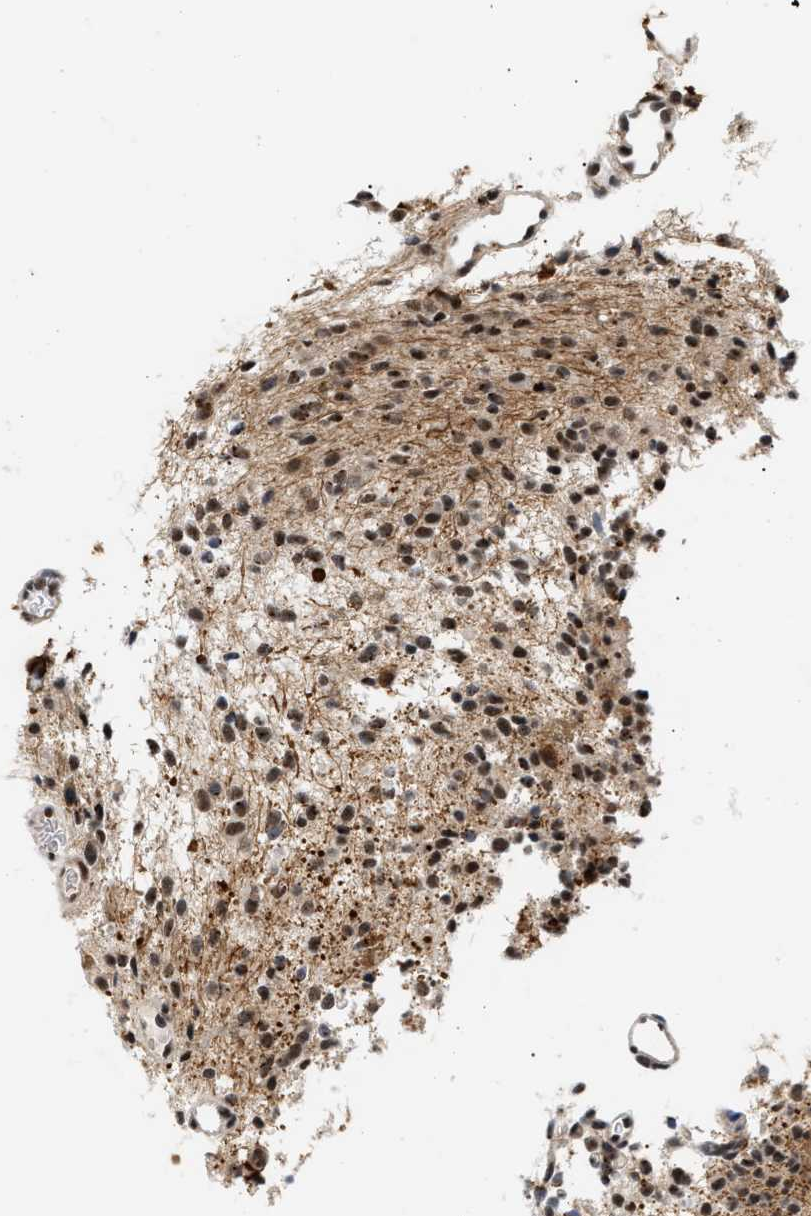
{"staining": {"intensity": "moderate", "quantity": "25%-75%", "location": "nuclear"}, "tissue": "glioma", "cell_type": "Tumor cells", "image_type": "cancer", "snomed": [{"axis": "morphology", "description": "Glioma, malignant, High grade"}, {"axis": "topography", "description": "Brain"}], "caption": "Moderate nuclear staining for a protein is present in approximately 25%-75% of tumor cells of malignant glioma (high-grade) using IHC.", "gene": "THOC1", "patient": {"sex": "male", "age": 34}}